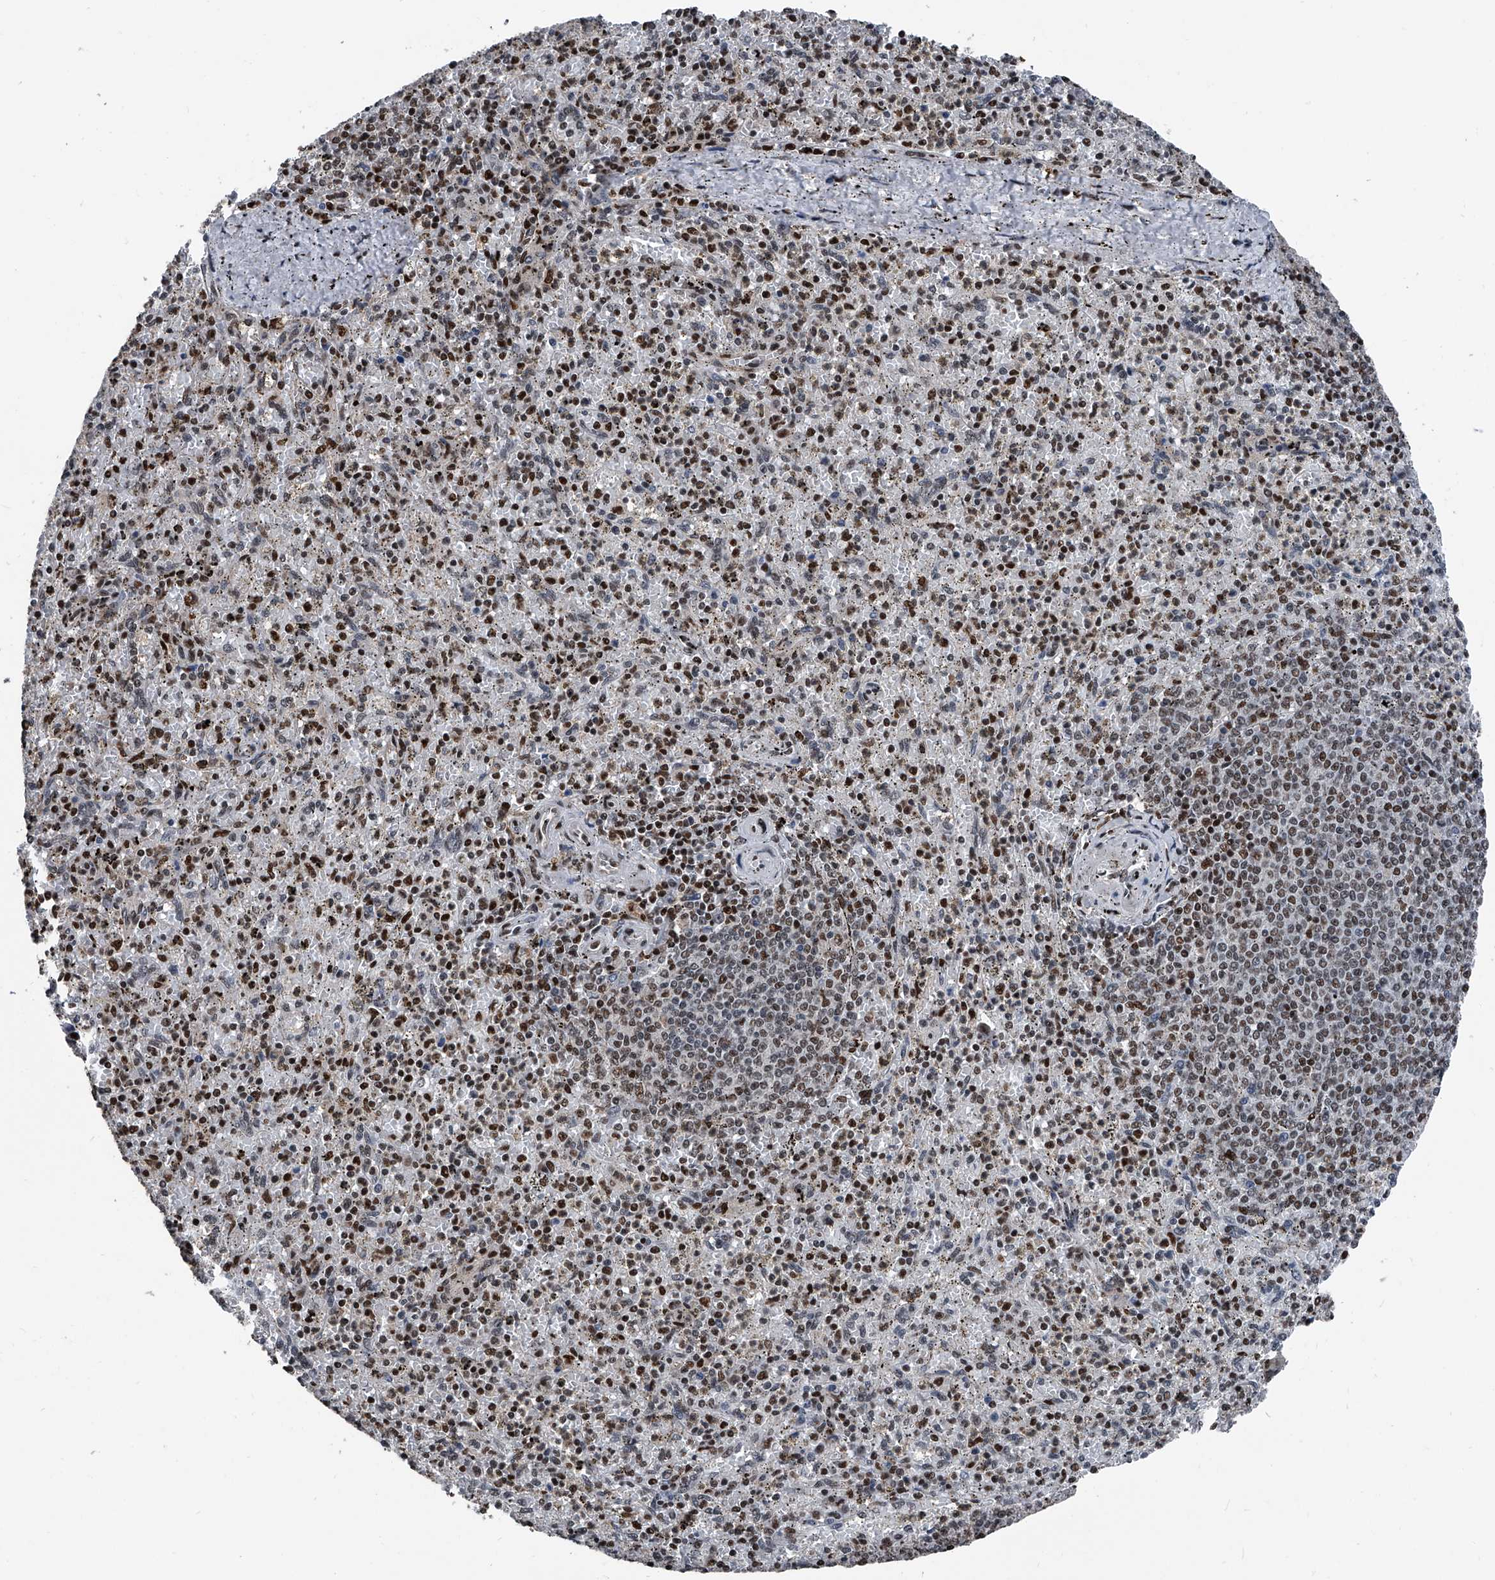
{"staining": {"intensity": "moderate", "quantity": "25%-75%", "location": "nuclear"}, "tissue": "spleen", "cell_type": "Cells in red pulp", "image_type": "normal", "snomed": [{"axis": "morphology", "description": "Normal tissue, NOS"}, {"axis": "topography", "description": "Spleen"}], "caption": "Protein expression analysis of unremarkable spleen shows moderate nuclear staining in approximately 25%-75% of cells in red pulp. The staining is performed using DAB brown chromogen to label protein expression. The nuclei are counter-stained blue using hematoxylin.", "gene": "FKBP5", "patient": {"sex": "male", "age": 72}}